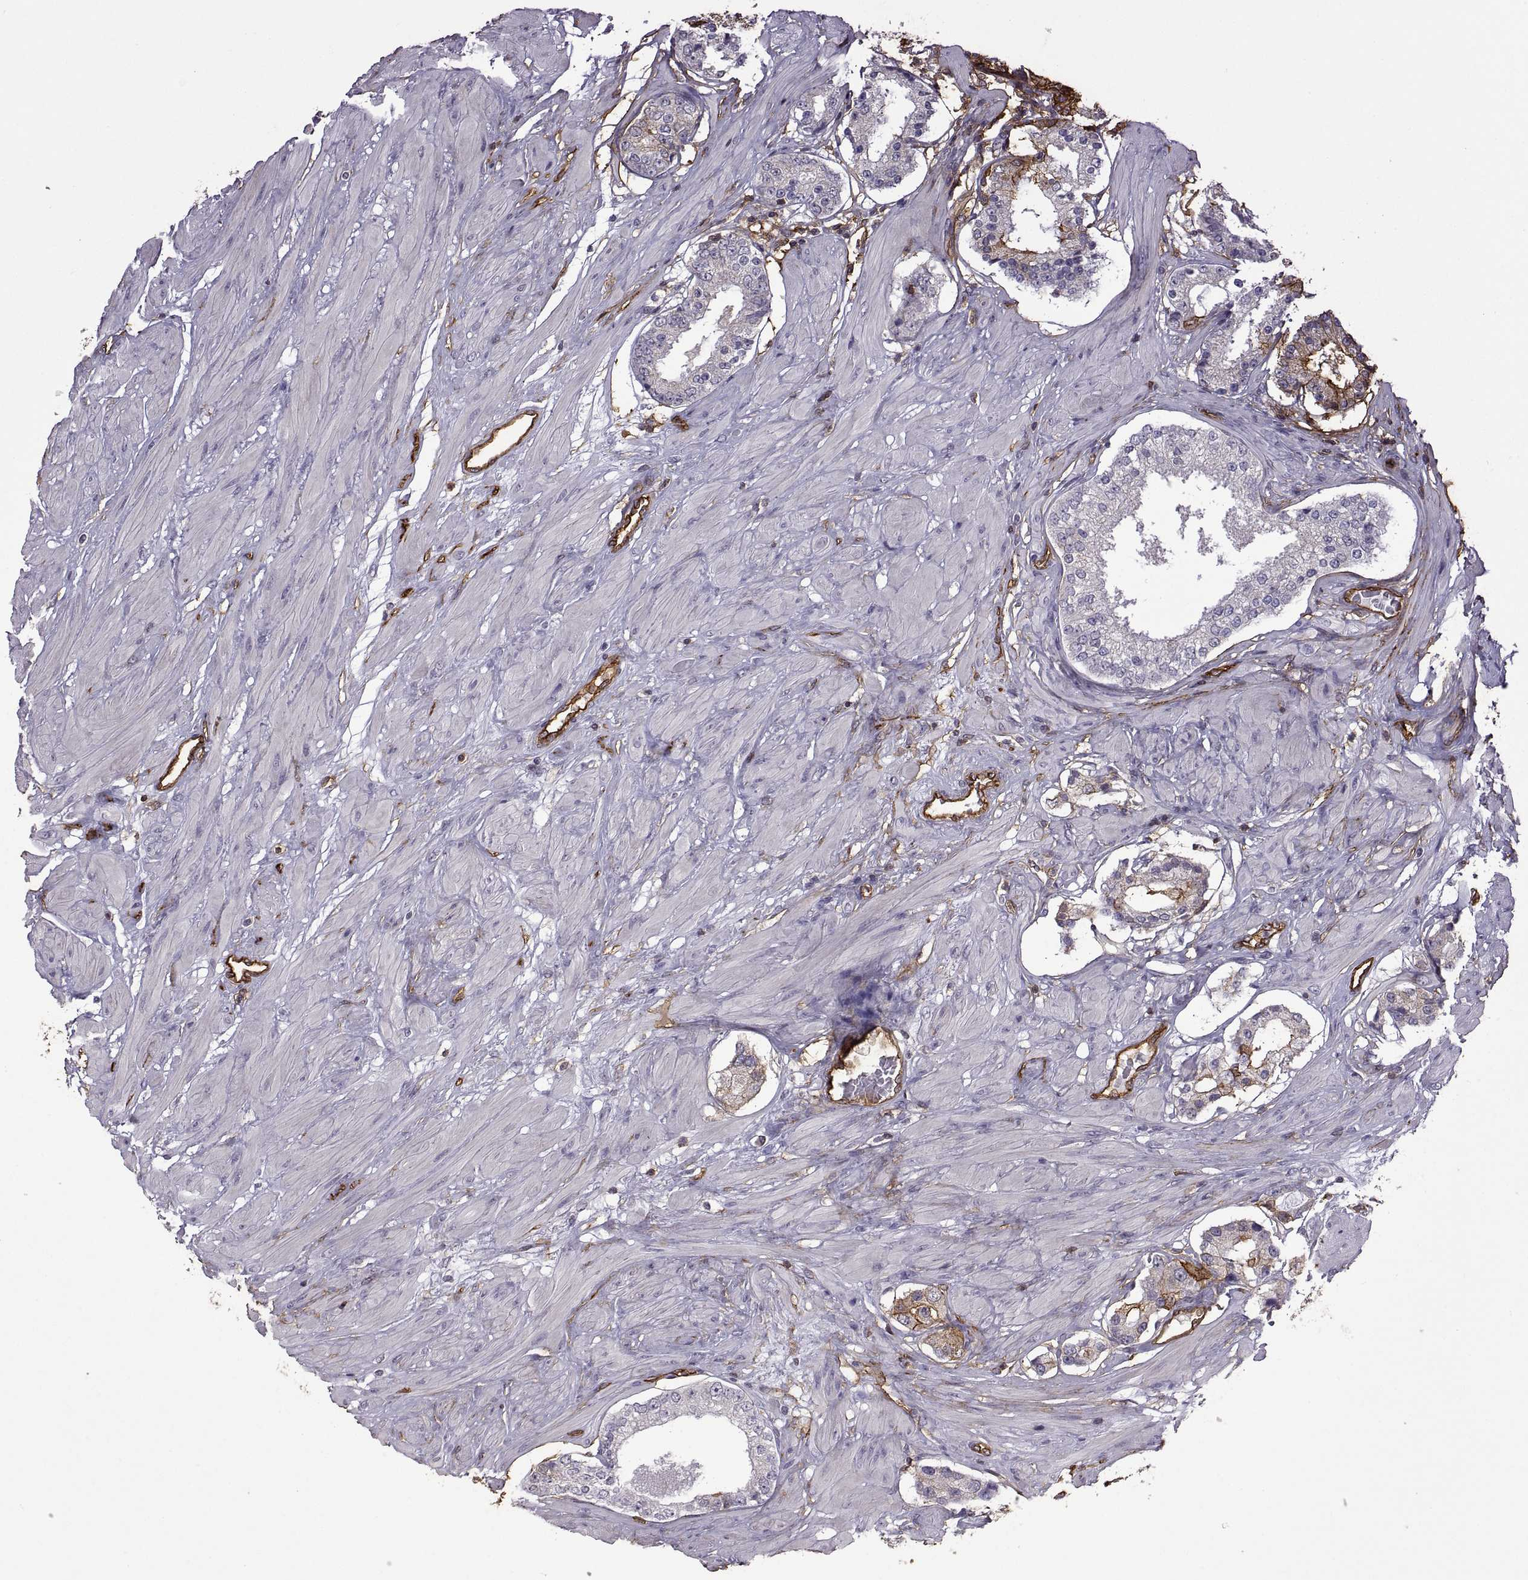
{"staining": {"intensity": "moderate", "quantity": "<25%", "location": "cytoplasmic/membranous"}, "tissue": "prostate cancer", "cell_type": "Tumor cells", "image_type": "cancer", "snomed": [{"axis": "morphology", "description": "Adenocarcinoma, Low grade"}, {"axis": "topography", "description": "Prostate"}], "caption": "IHC photomicrograph of prostate low-grade adenocarcinoma stained for a protein (brown), which displays low levels of moderate cytoplasmic/membranous expression in about <25% of tumor cells.", "gene": "S100A10", "patient": {"sex": "male", "age": 60}}